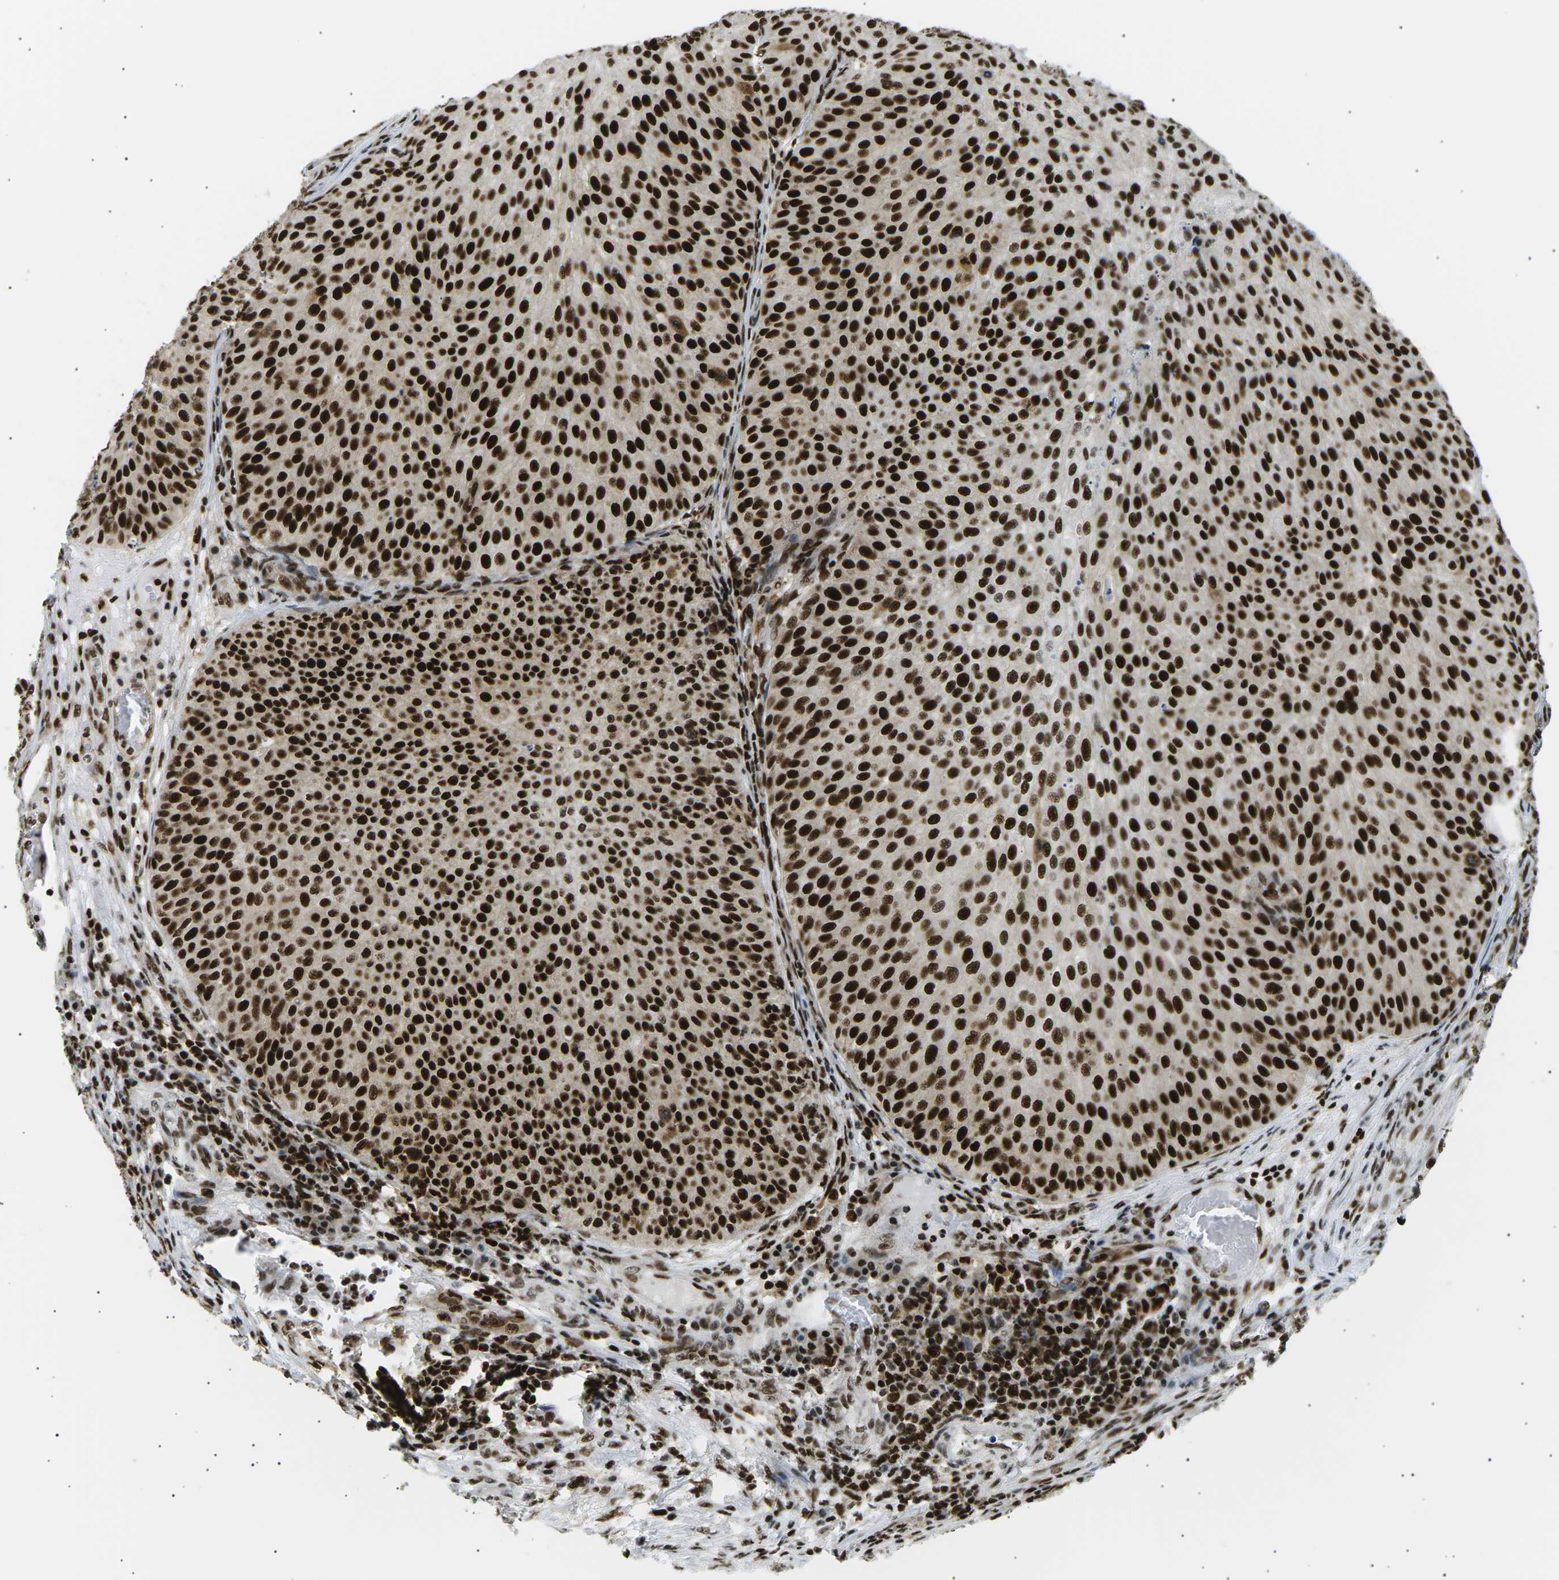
{"staining": {"intensity": "strong", "quantity": ">75%", "location": "nuclear"}, "tissue": "urothelial cancer", "cell_type": "Tumor cells", "image_type": "cancer", "snomed": [{"axis": "morphology", "description": "Urothelial carcinoma, Low grade"}, {"axis": "topography", "description": "Smooth muscle"}, {"axis": "topography", "description": "Urinary bladder"}], "caption": "This histopathology image demonstrates IHC staining of human low-grade urothelial carcinoma, with high strong nuclear expression in approximately >75% of tumor cells.", "gene": "RPA2", "patient": {"sex": "male", "age": 60}}